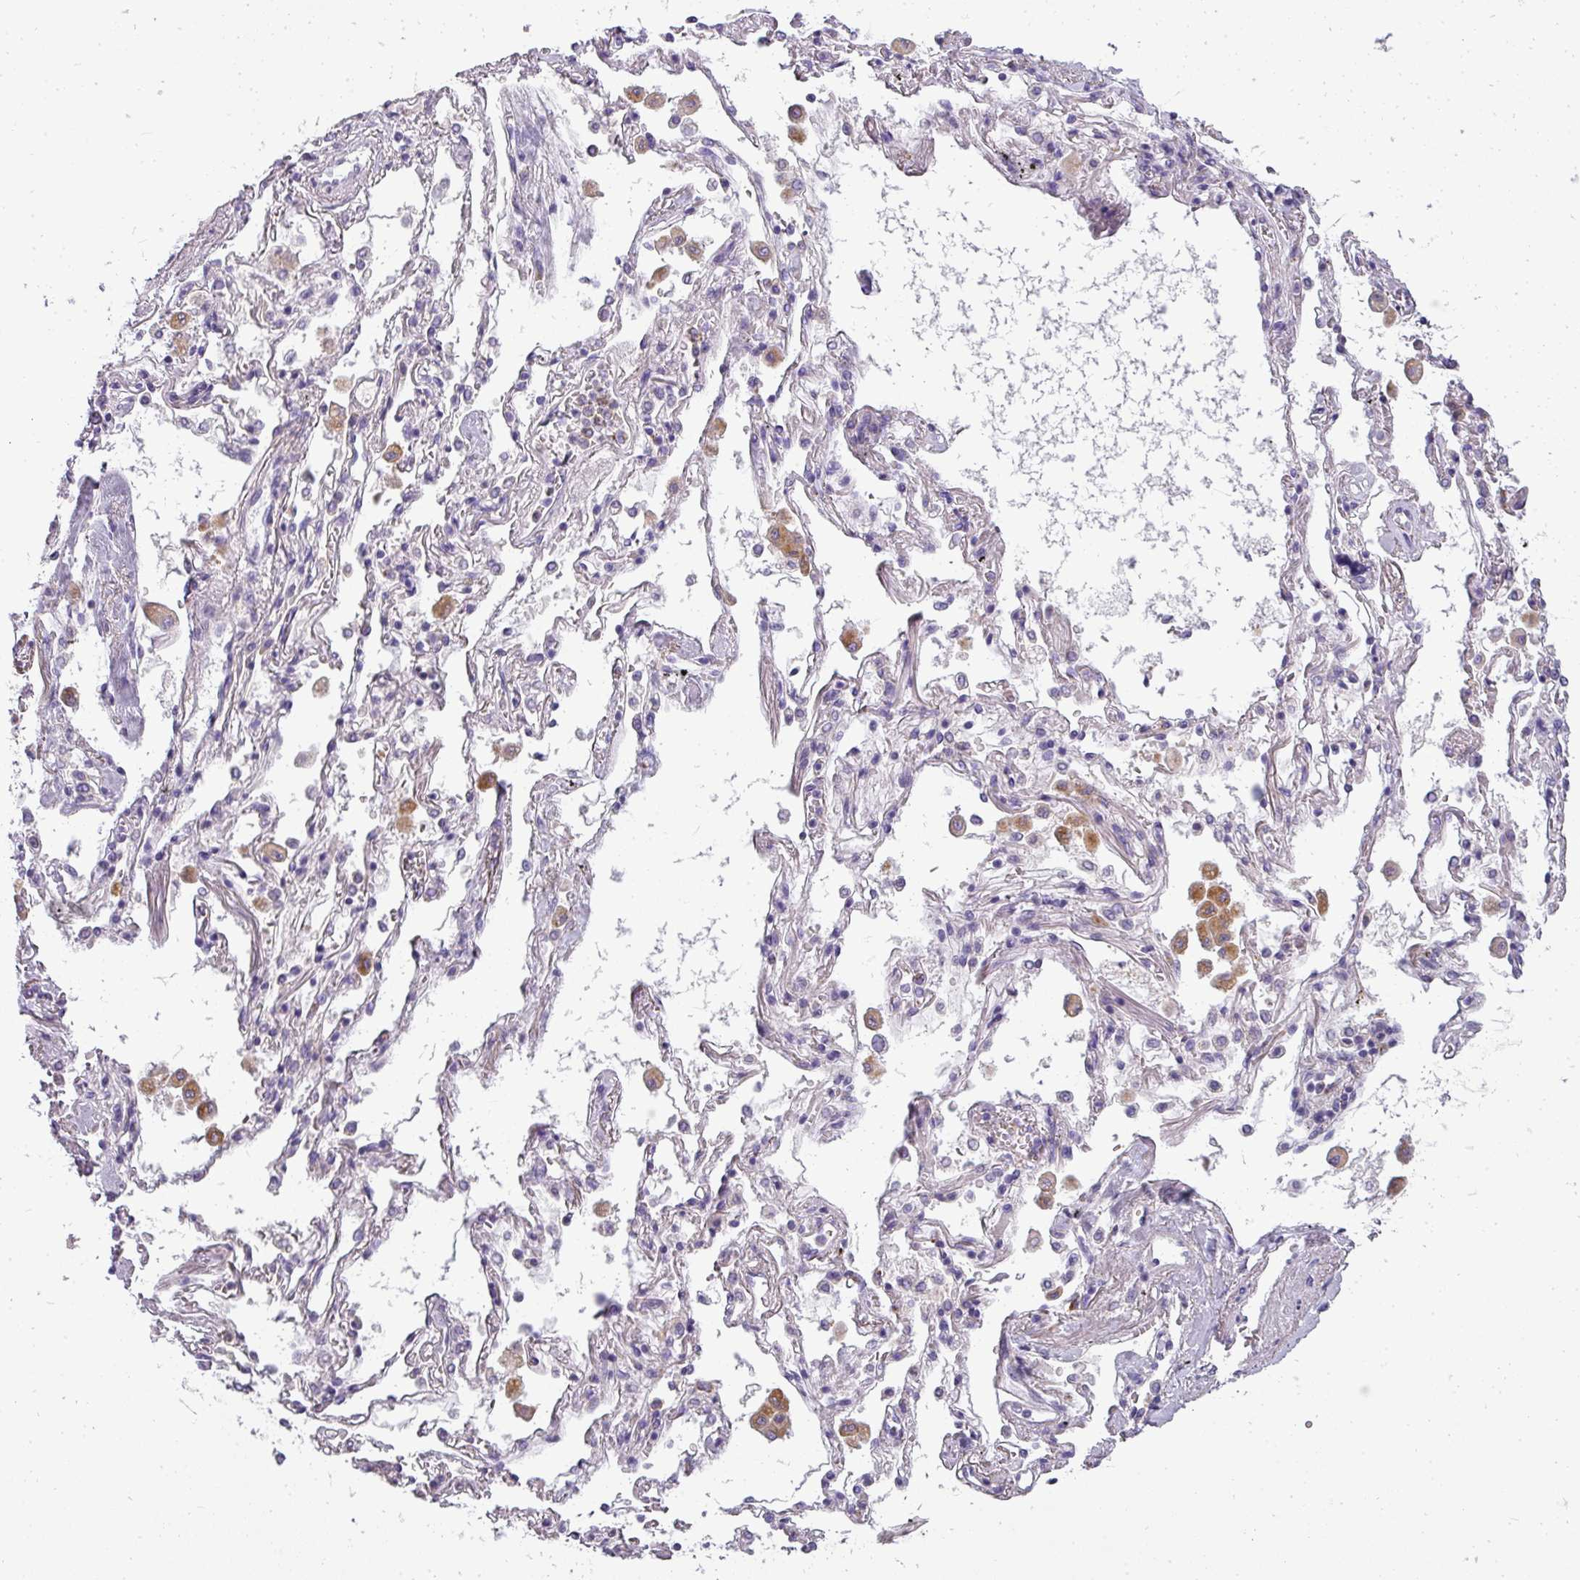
{"staining": {"intensity": "negative", "quantity": "none", "location": "none"}, "tissue": "adipose tissue", "cell_type": "Adipocytes", "image_type": "normal", "snomed": [{"axis": "morphology", "description": "Normal tissue, NOS"}, {"axis": "topography", "description": "Cartilage tissue"}], "caption": "A micrograph of adipose tissue stained for a protein exhibits no brown staining in adipocytes.", "gene": "ATP6V1D", "patient": {"sex": "male", "age": 73}}